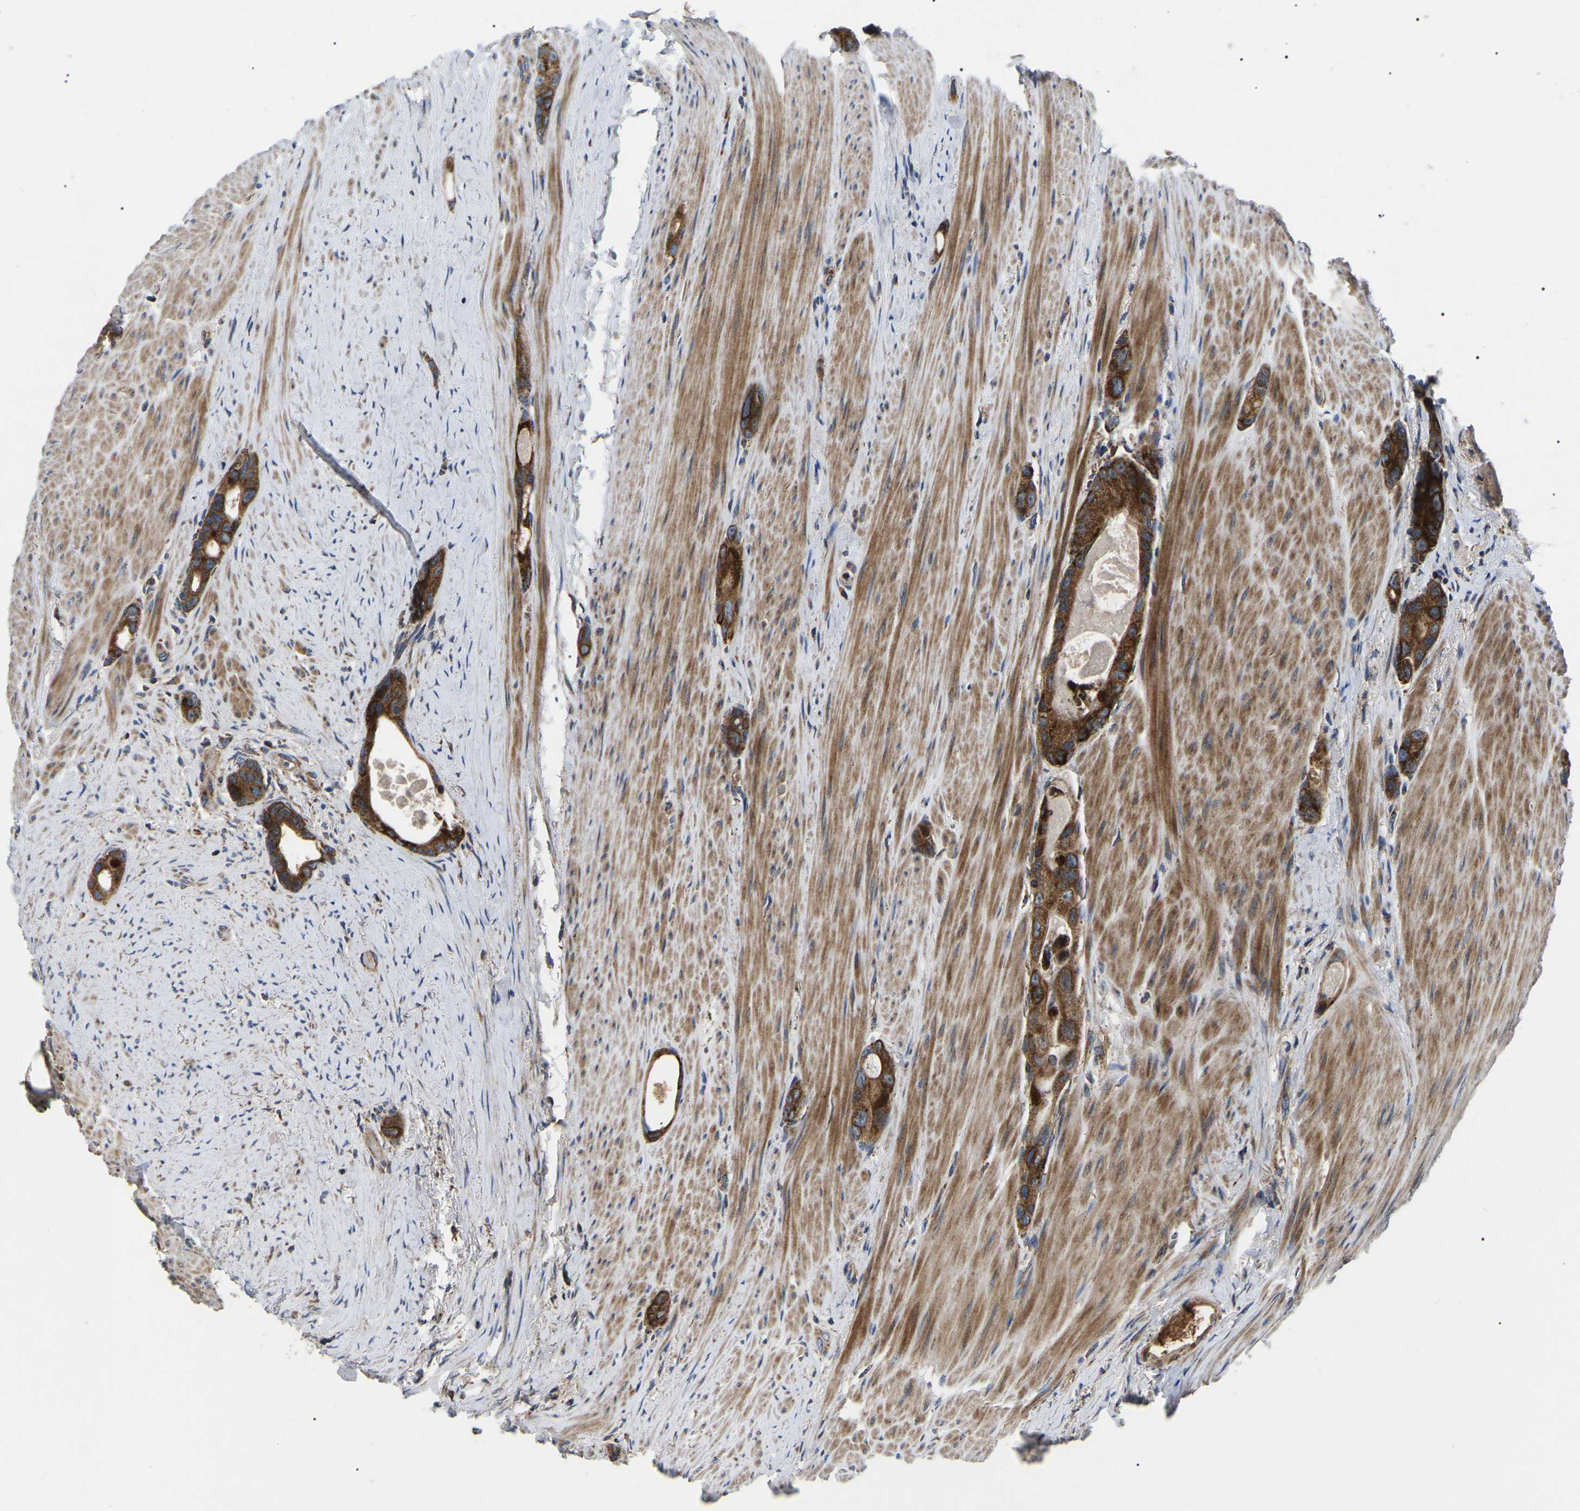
{"staining": {"intensity": "strong", "quantity": ">75%", "location": "cytoplasmic/membranous"}, "tissue": "colorectal cancer", "cell_type": "Tumor cells", "image_type": "cancer", "snomed": [{"axis": "morphology", "description": "Adenocarcinoma, NOS"}, {"axis": "topography", "description": "Rectum"}], "caption": "Colorectal cancer (adenocarcinoma) was stained to show a protein in brown. There is high levels of strong cytoplasmic/membranous expression in about >75% of tumor cells.", "gene": "PPM1E", "patient": {"sex": "male", "age": 51}}